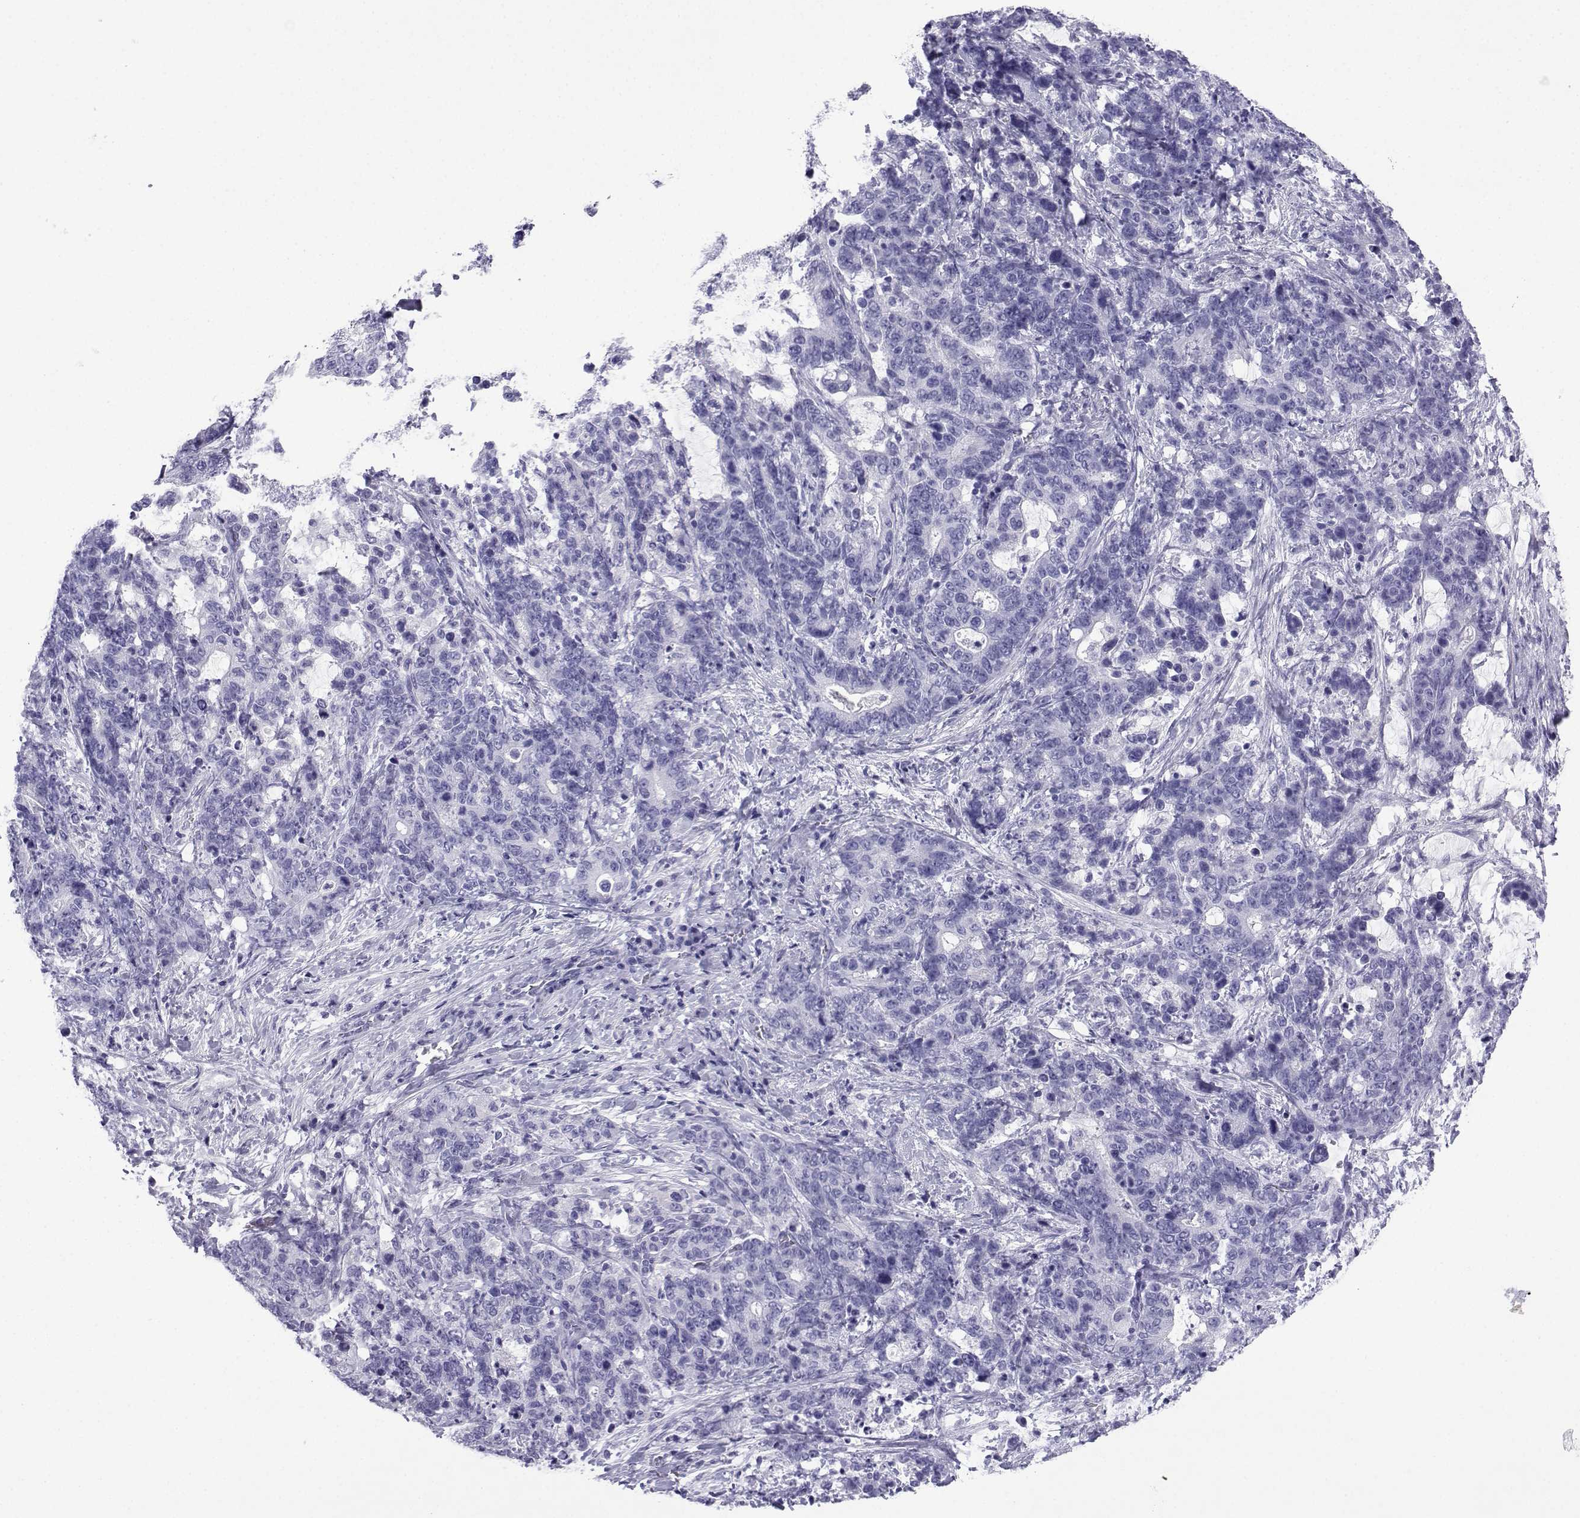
{"staining": {"intensity": "negative", "quantity": "none", "location": "none"}, "tissue": "stomach cancer", "cell_type": "Tumor cells", "image_type": "cancer", "snomed": [{"axis": "morphology", "description": "Normal tissue, NOS"}, {"axis": "morphology", "description": "Adenocarcinoma, NOS"}, {"axis": "topography", "description": "Stomach"}], "caption": "High magnification brightfield microscopy of stomach cancer stained with DAB (3,3'-diaminobenzidine) (brown) and counterstained with hematoxylin (blue): tumor cells show no significant staining.", "gene": "TRIM46", "patient": {"sex": "female", "age": 64}}